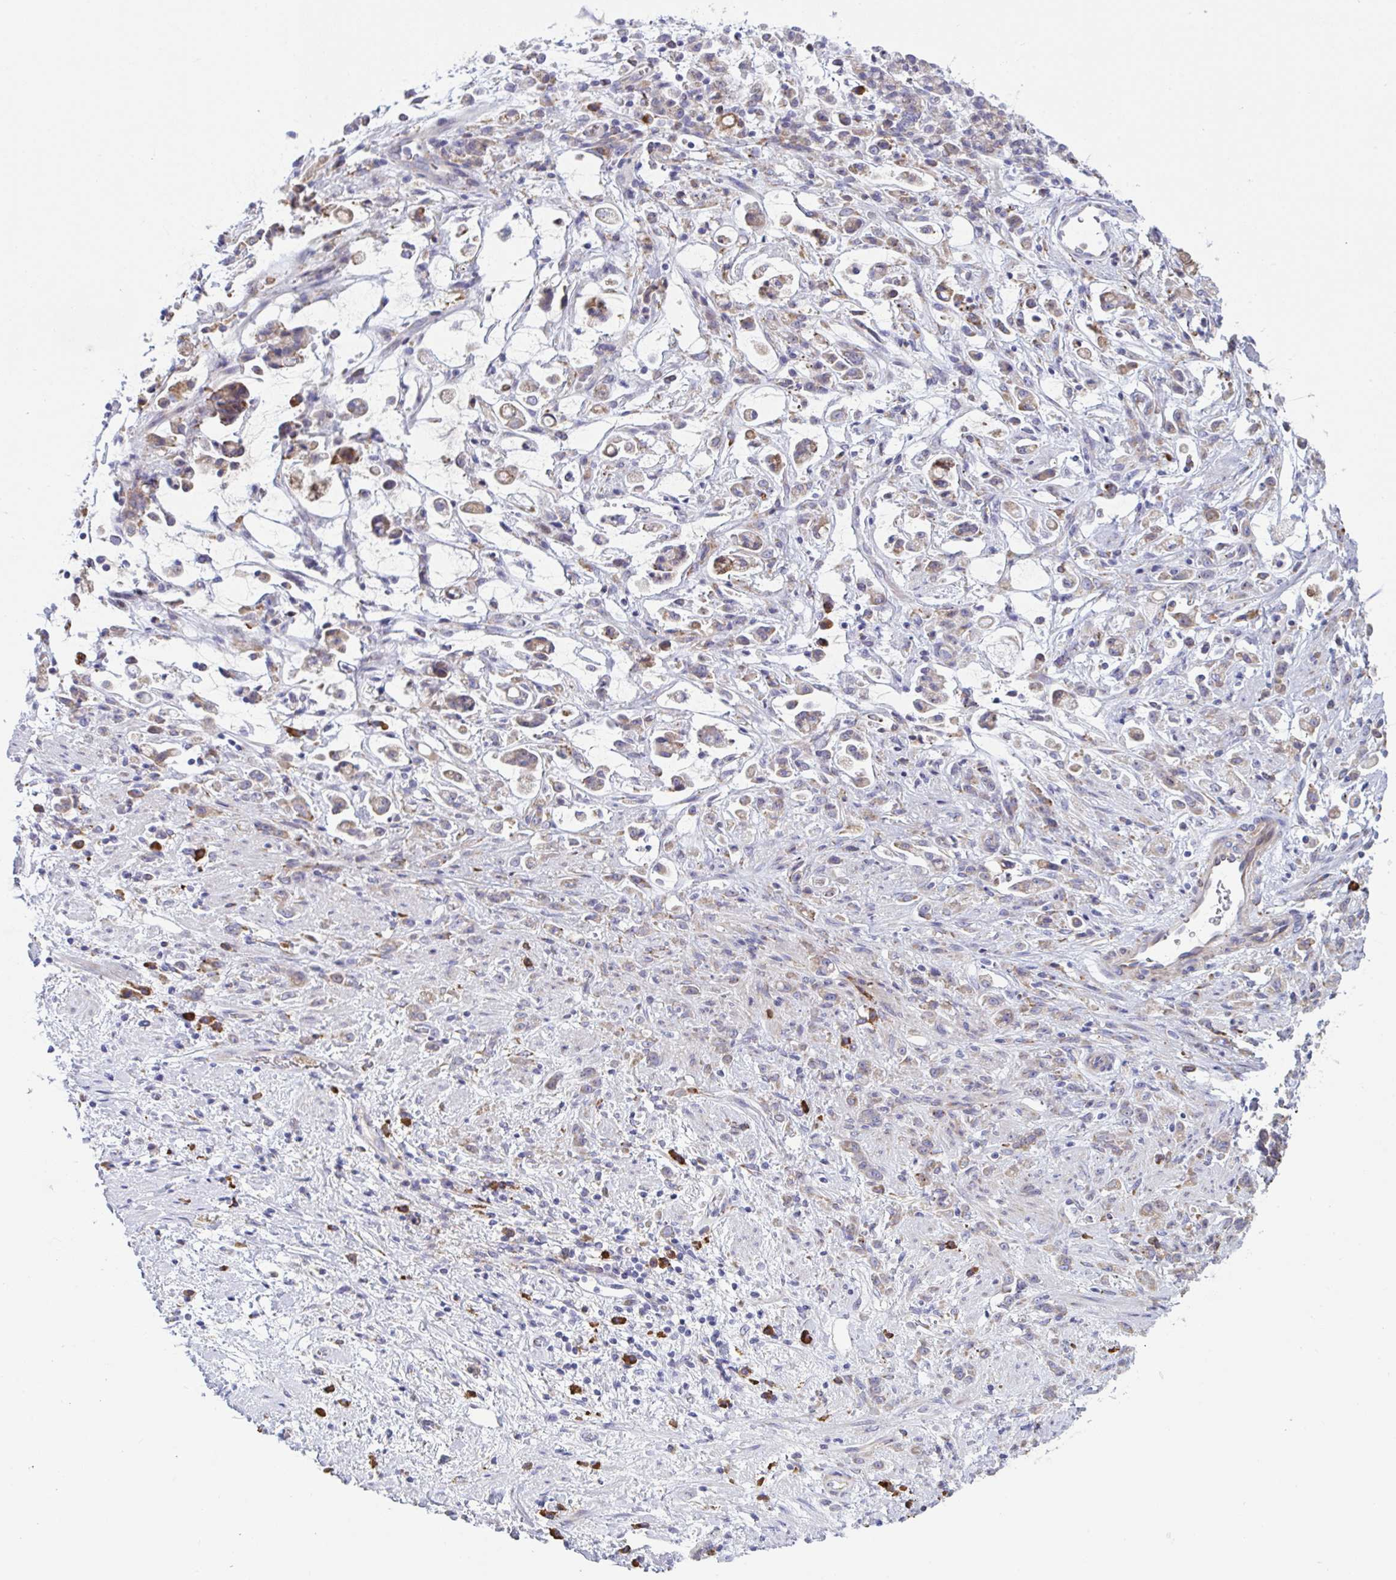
{"staining": {"intensity": "negative", "quantity": "none", "location": "none"}, "tissue": "stomach cancer", "cell_type": "Tumor cells", "image_type": "cancer", "snomed": [{"axis": "morphology", "description": "Adenocarcinoma, NOS"}, {"axis": "topography", "description": "Stomach"}], "caption": "Stomach adenocarcinoma stained for a protein using immunohistochemistry (IHC) shows no expression tumor cells.", "gene": "MYMK", "patient": {"sex": "female", "age": 60}}